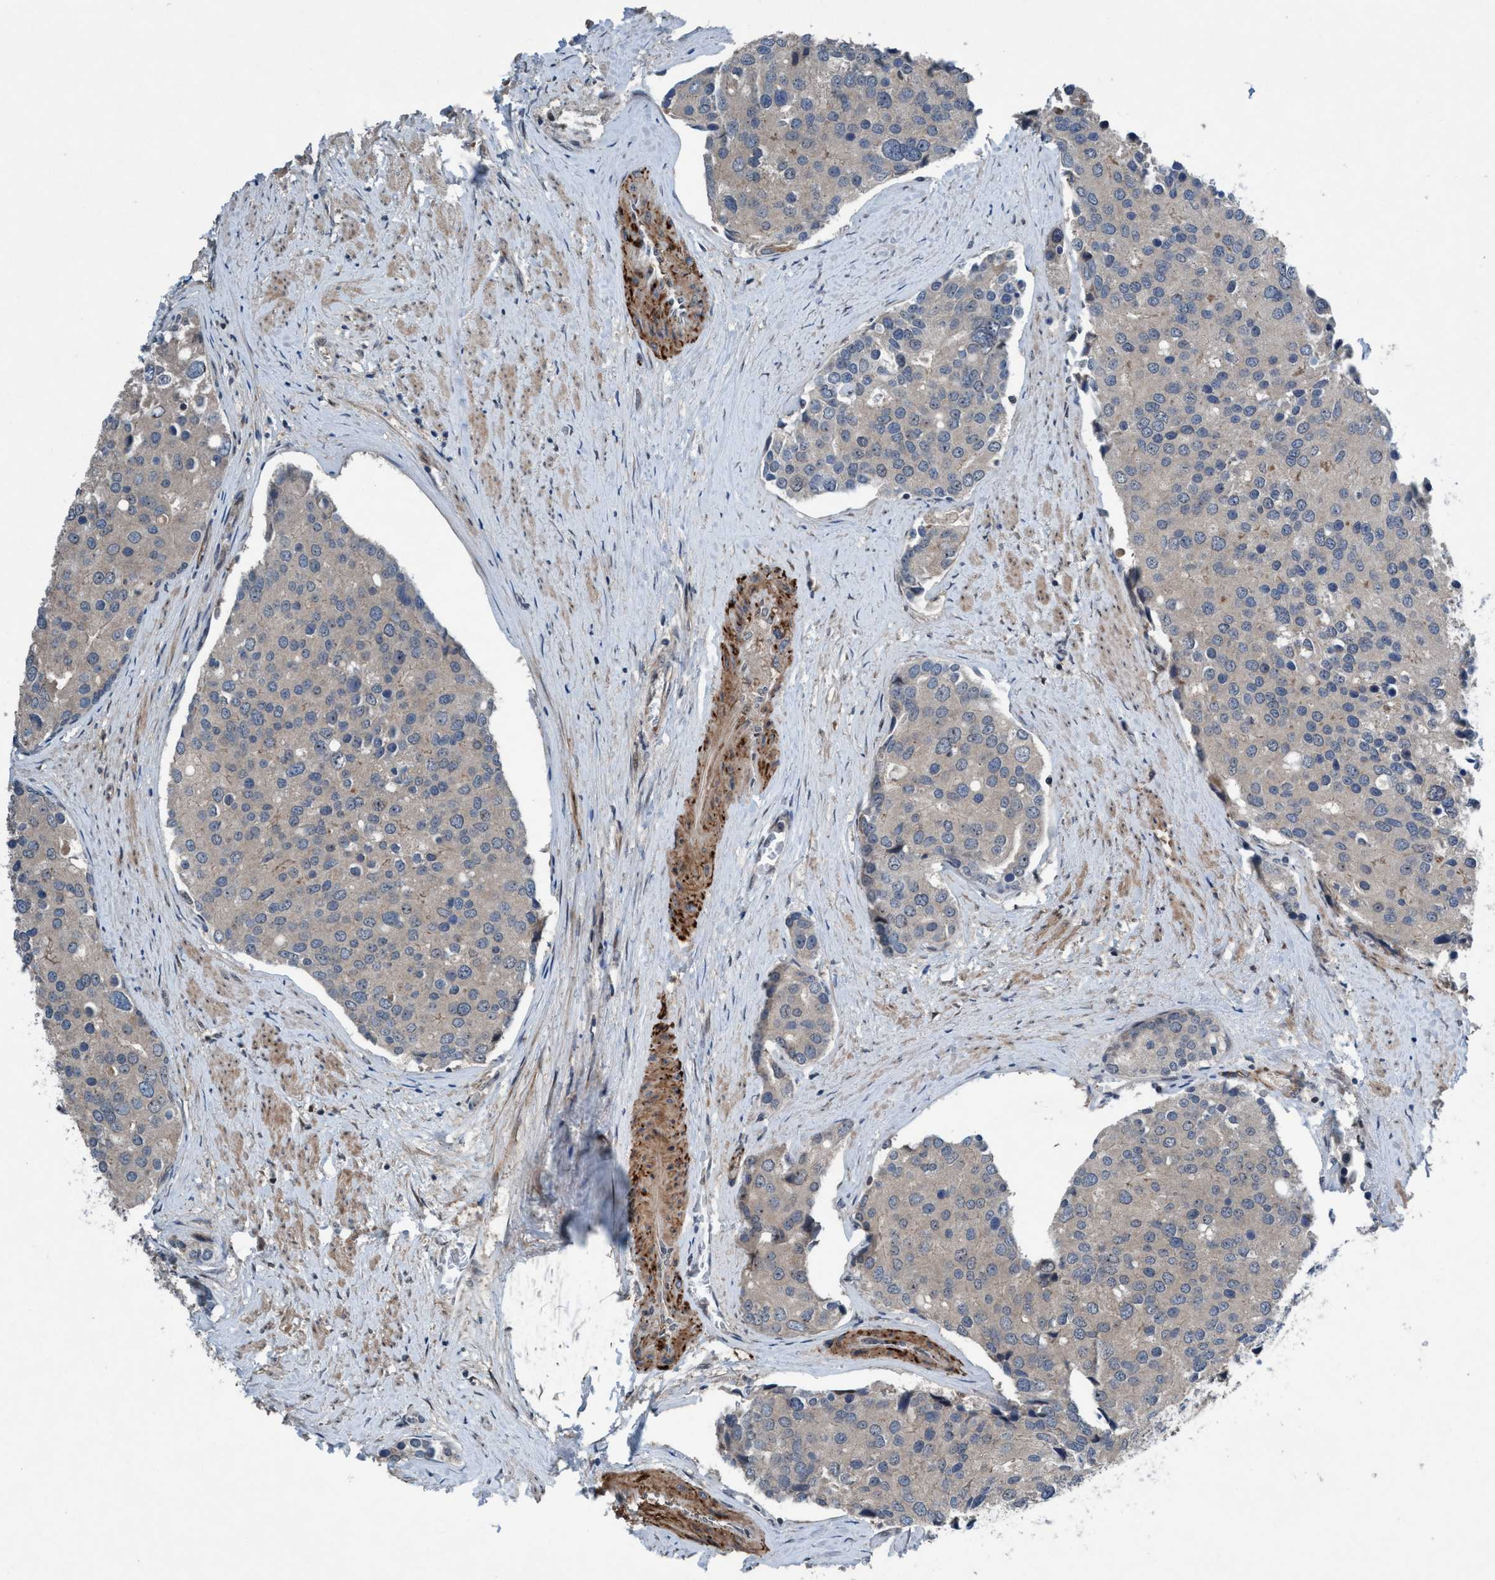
{"staining": {"intensity": "negative", "quantity": "none", "location": "none"}, "tissue": "prostate cancer", "cell_type": "Tumor cells", "image_type": "cancer", "snomed": [{"axis": "morphology", "description": "Adenocarcinoma, High grade"}, {"axis": "topography", "description": "Prostate"}], "caption": "Tumor cells show no significant protein staining in prostate adenocarcinoma (high-grade).", "gene": "NISCH", "patient": {"sex": "male", "age": 50}}